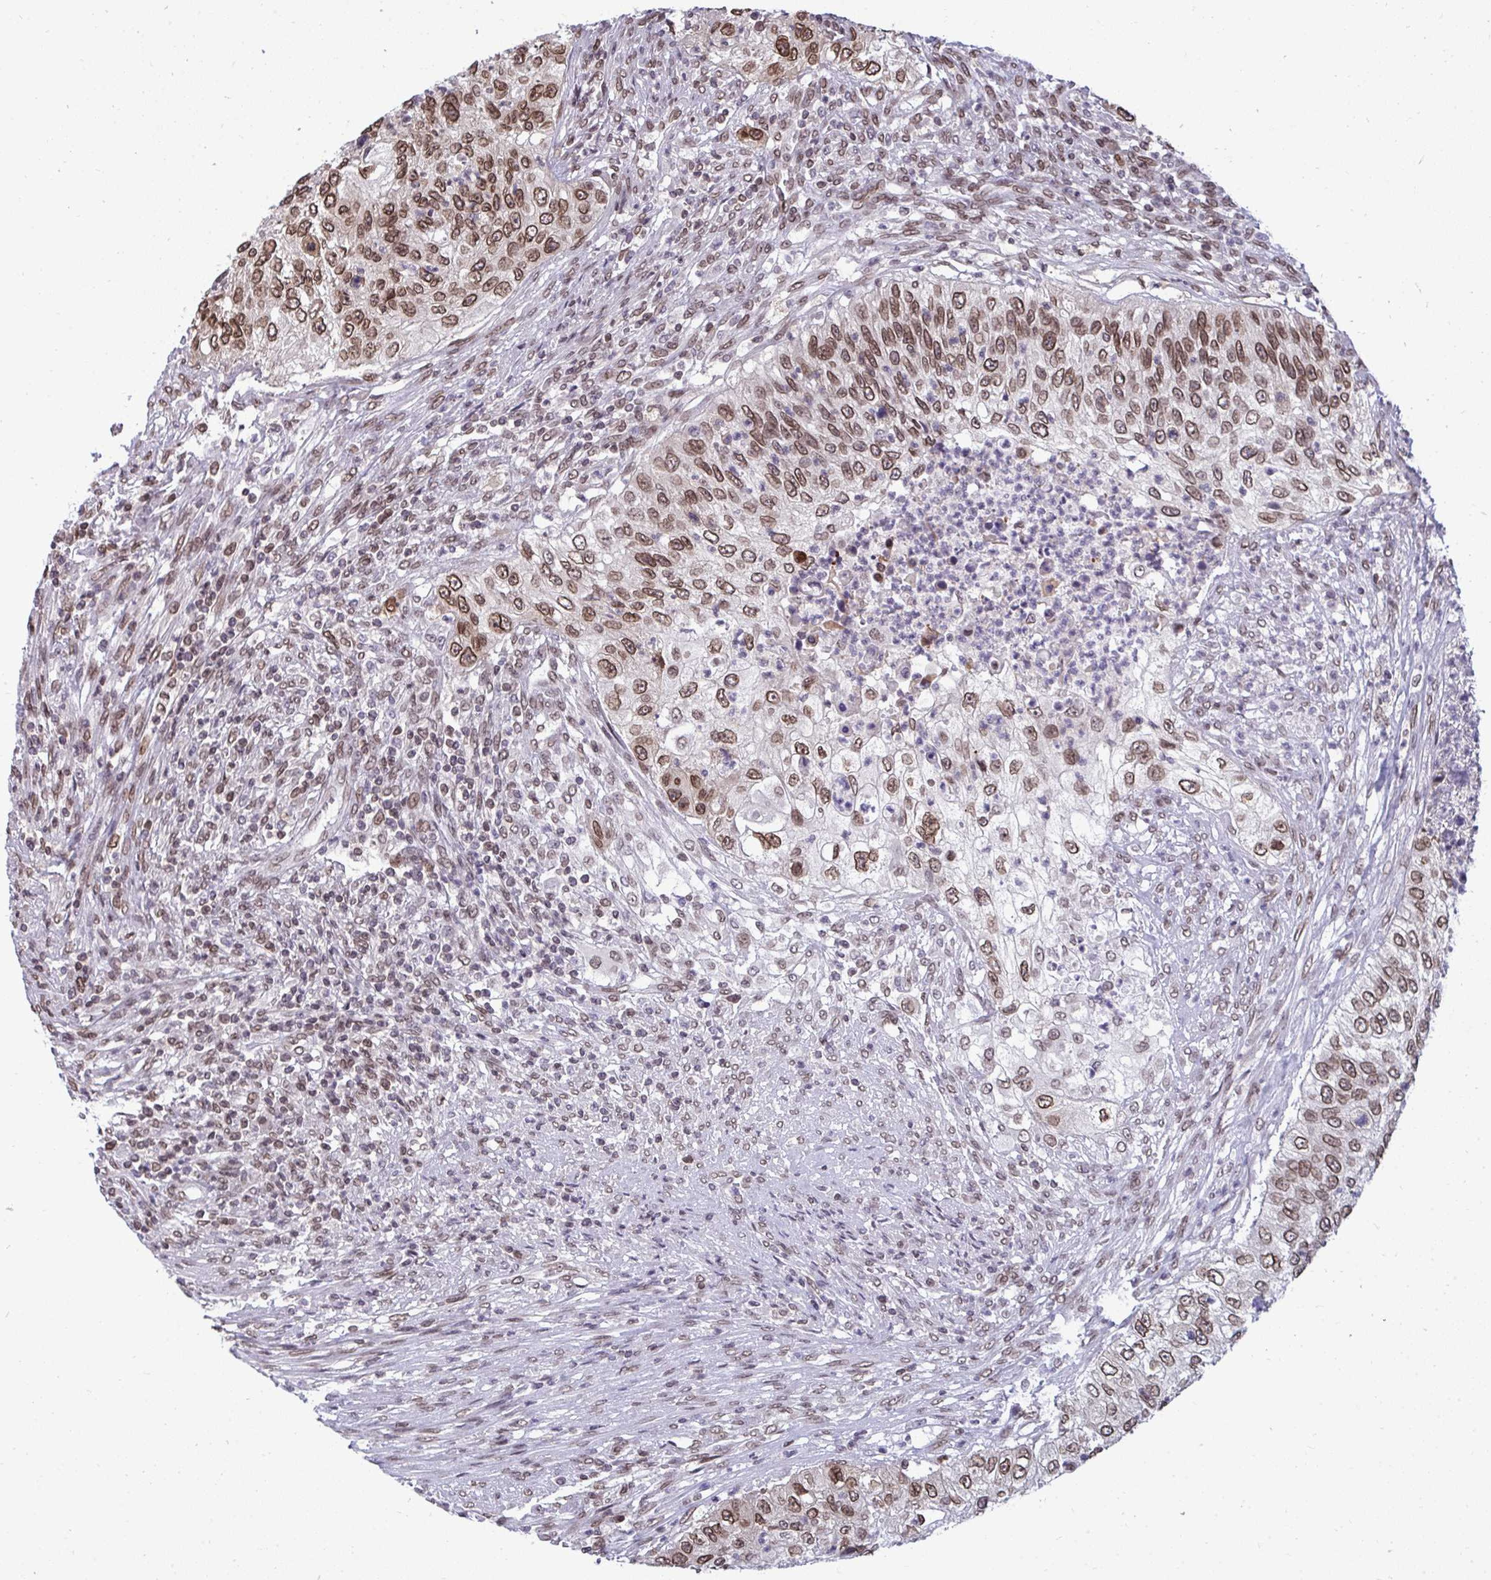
{"staining": {"intensity": "moderate", "quantity": ">75%", "location": "cytoplasmic/membranous,nuclear"}, "tissue": "urothelial cancer", "cell_type": "Tumor cells", "image_type": "cancer", "snomed": [{"axis": "morphology", "description": "Urothelial carcinoma, High grade"}, {"axis": "topography", "description": "Urinary bladder"}], "caption": "IHC staining of urothelial cancer, which displays medium levels of moderate cytoplasmic/membranous and nuclear staining in approximately >75% of tumor cells indicating moderate cytoplasmic/membranous and nuclear protein expression. The staining was performed using DAB (brown) for protein detection and nuclei were counterstained in hematoxylin (blue).", "gene": "JPT1", "patient": {"sex": "female", "age": 60}}